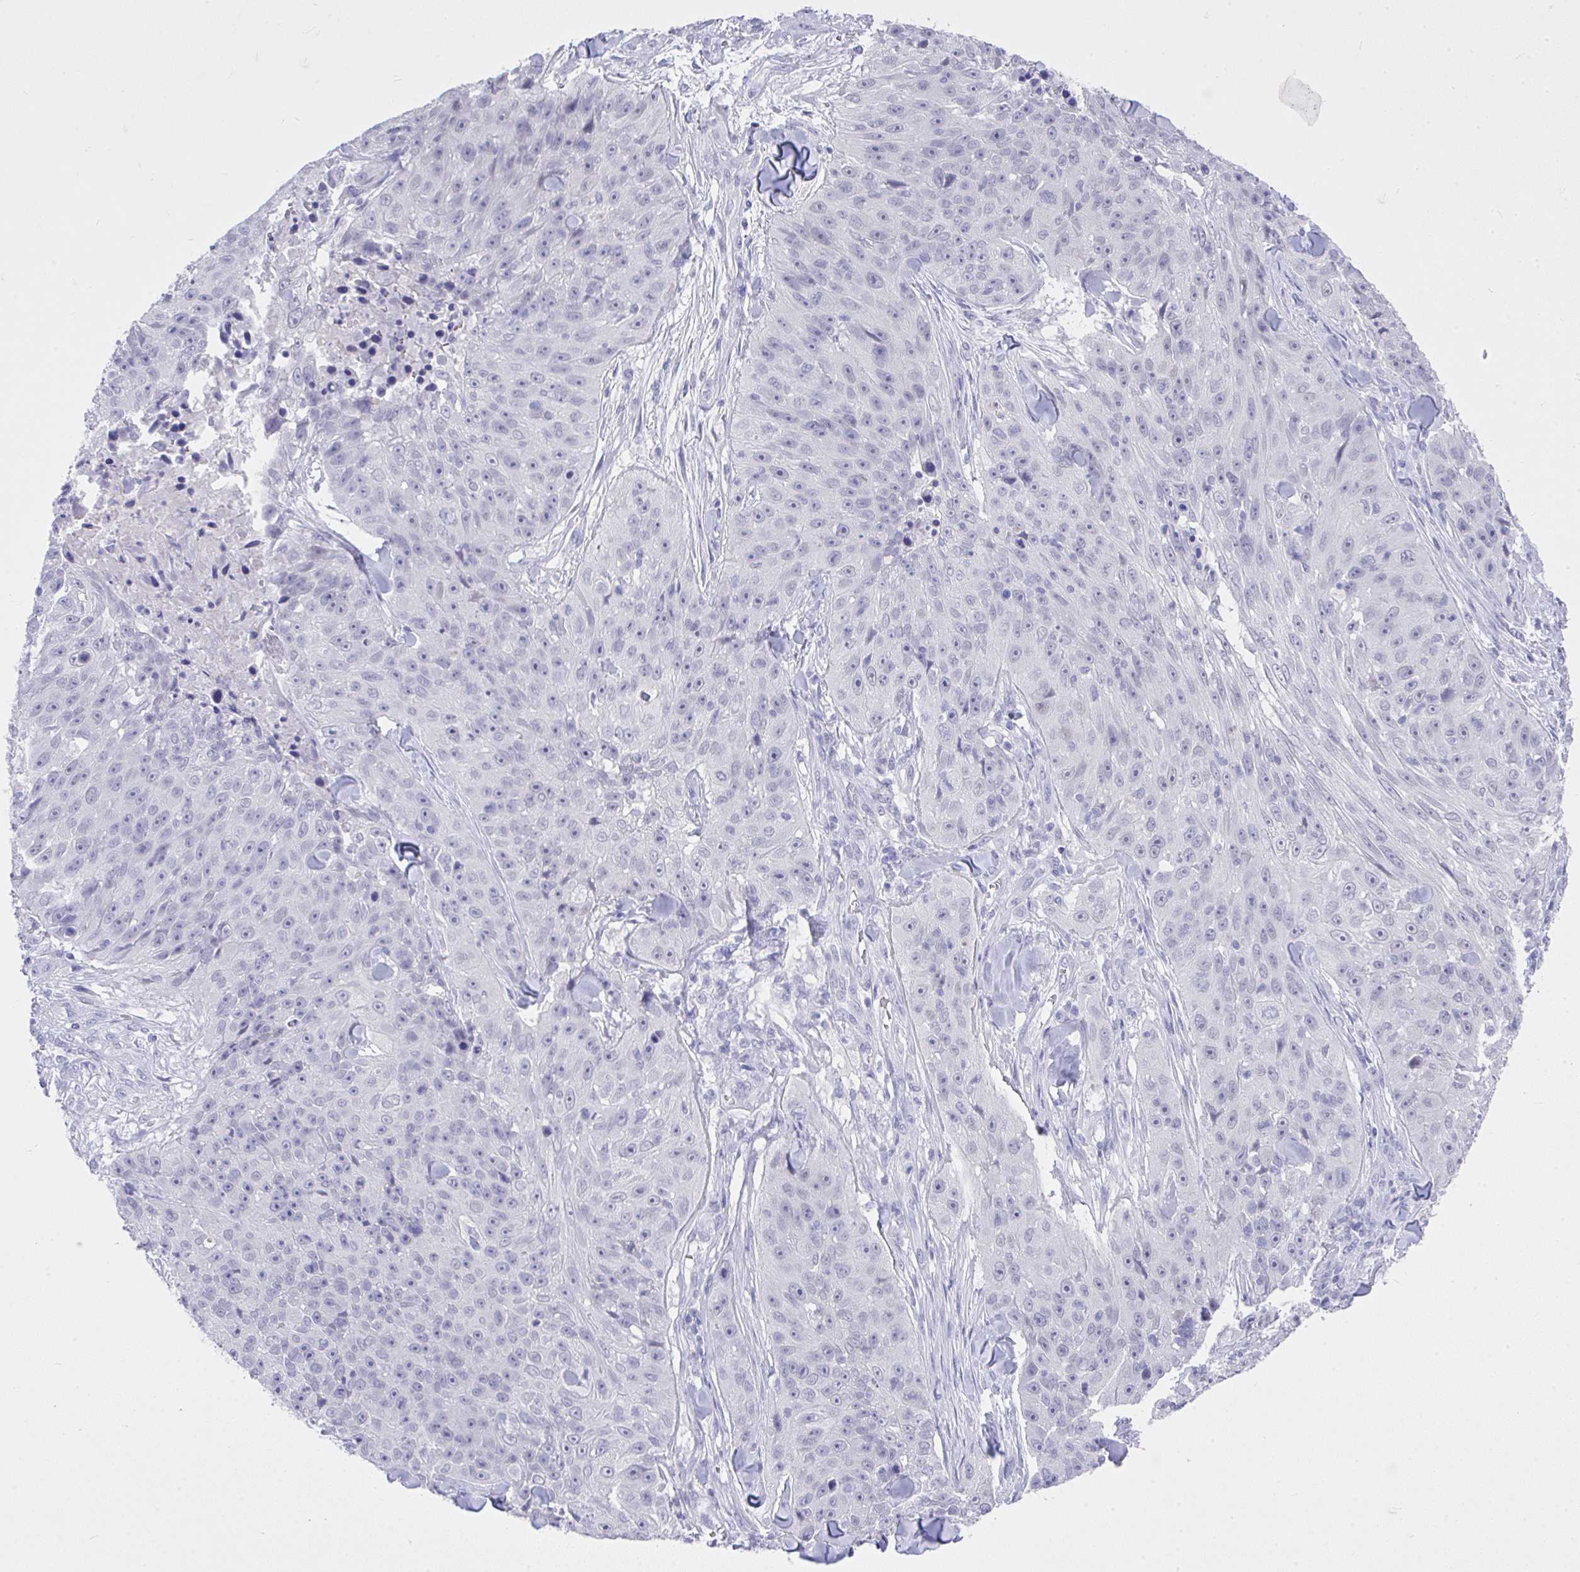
{"staining": {"intensity": "negative", "quantity": "none", "location": "none"}, "tissue": "skin cancer", "cell_type": "Tumor cells", "image_type": "cancer", "snomed": [{"axis": "morphology", "description": "Squamous cell carcinoma, NOS"}, {"axis": "topography", "description": "Skin"}], "caption": "This is an IHC image of skin cancer. There is no expression in tumor cells.", "gene": "MS4A12", "patient": {"sex": "female", "age": 87}}